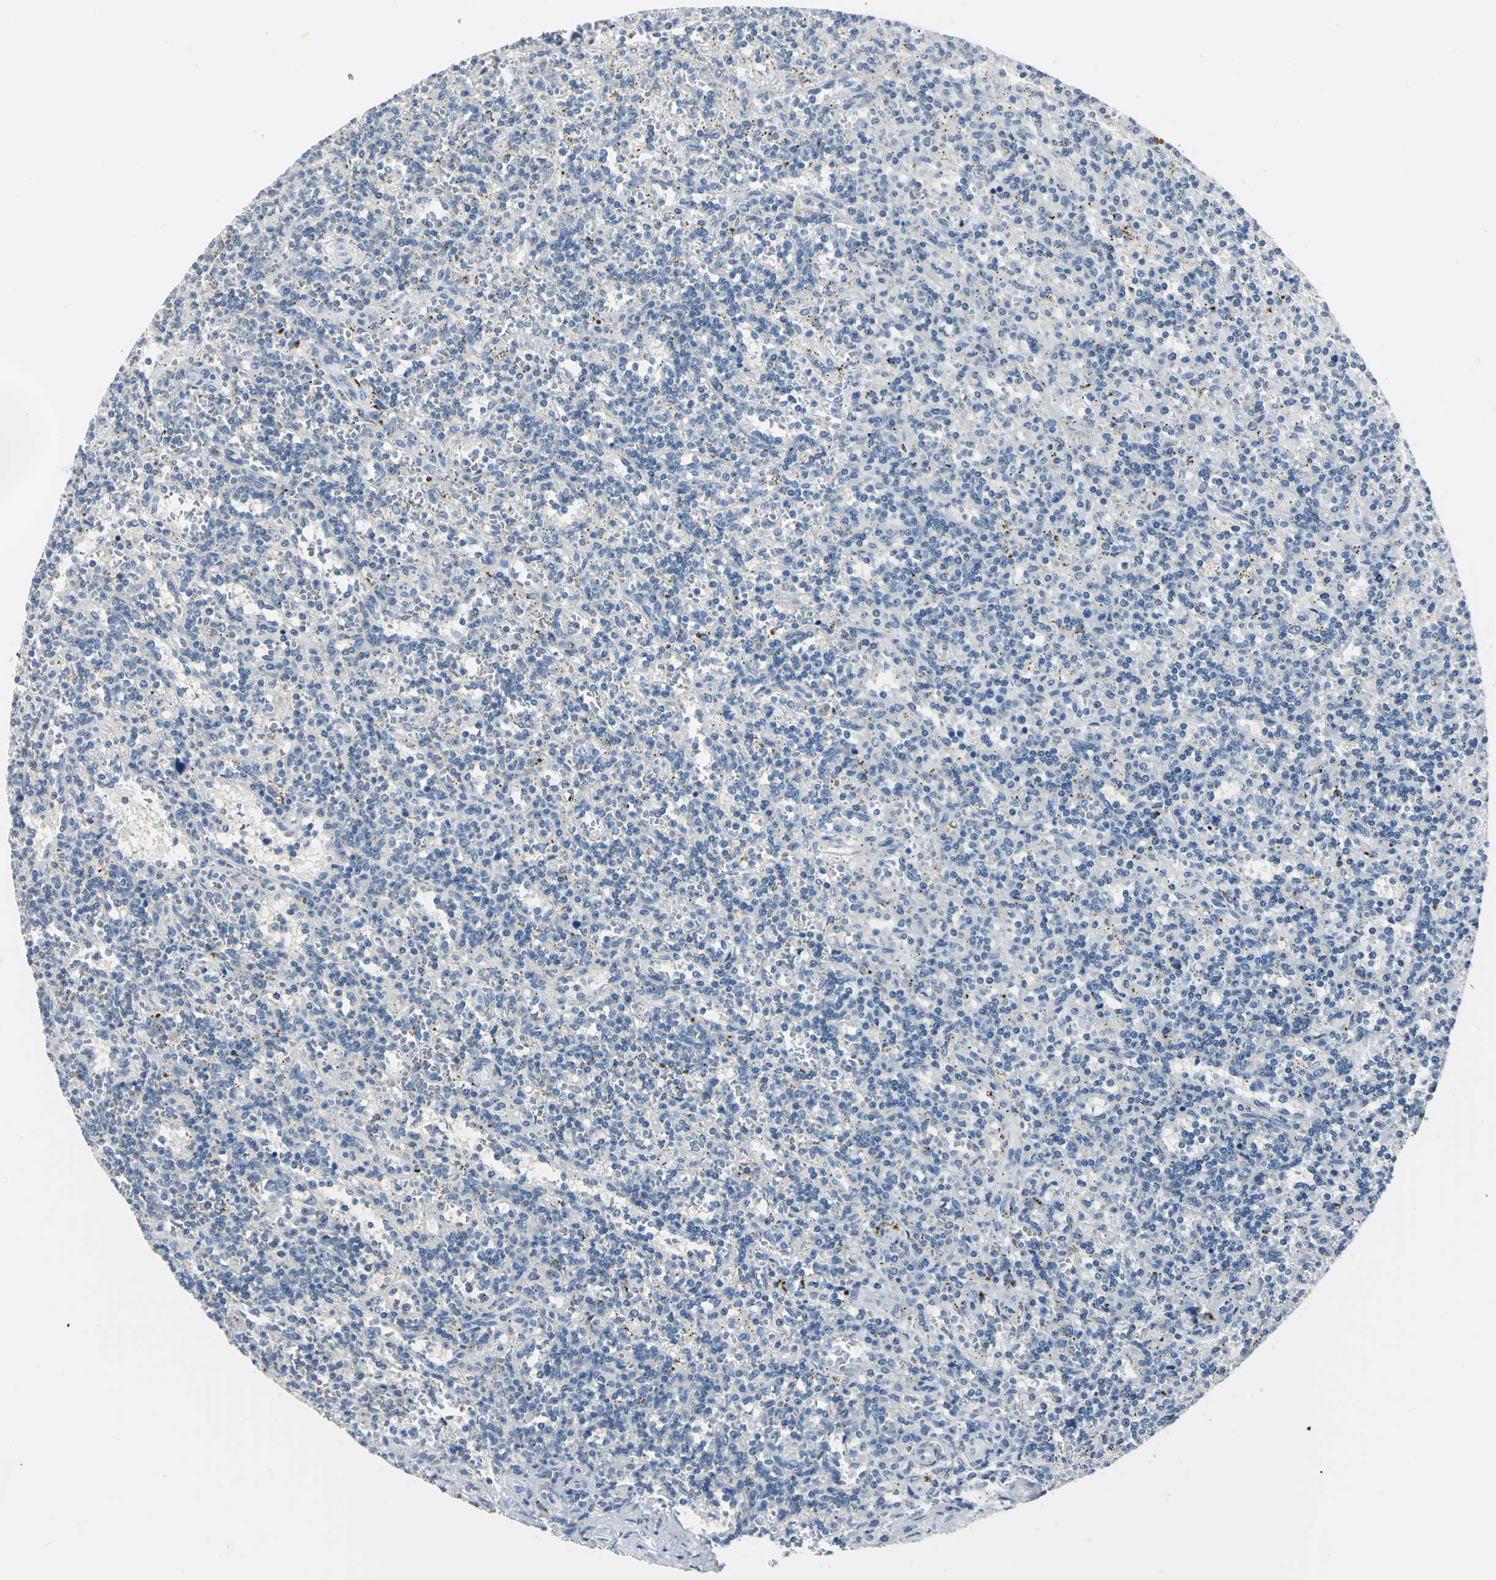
{"staining": {"intensity": "negative", "quantity": "none", "location": "none"}, "tissue": "lymphoma", "cell_type": "Tumor cells", "image_type": "cancer", "snomed": [{"axis": "morphology", "description": "Malignant lymphoma, non-Hodgkin's type, Low grade"}, {"axis": "topography", "description": "Spleen"}], "caption": "Lymphoma was stained to show a protein in brown. There is no significant positivity in tumor cells.", "gene": "B3GNT2", "patient": {"sex": "male", "age": 73}}